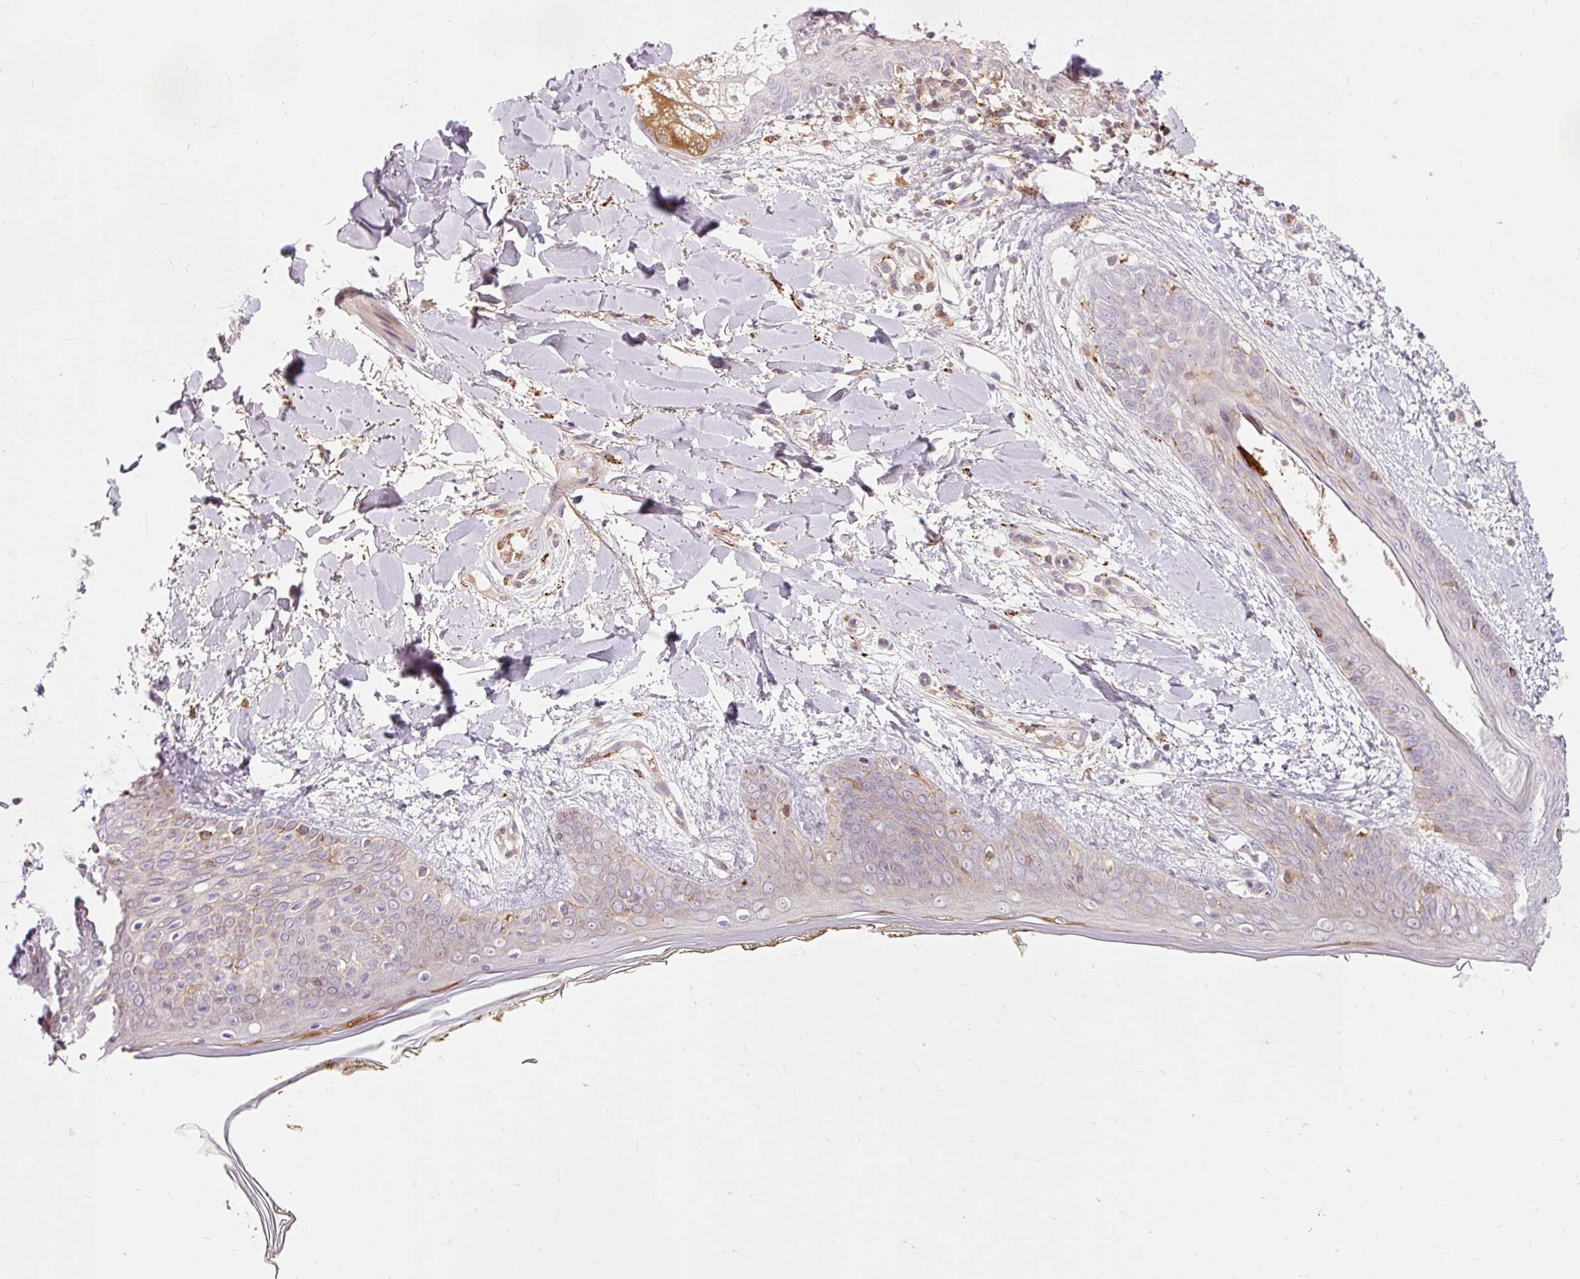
{"staining": {"intensity": "negative", "quantity": "none", "location": "none"}, "tissue": "skin", "cell_type": "Fibroblasts", "image_type": "normal", "snomed": [{"axis": "morphology", "description": "Normal tissue, NOS"}, {"axis": "topography", "description": "Skin"}], "caption": "High magnification brightfield microscopy of benign skin stained with DAB (brown) and counterstained with hematoxylin (blue): fibroblasts show no significant expression. (DAB IHC, high magnification).", "gene": "CEBPZ", "patient": {"sex": "female", "age": 34}}